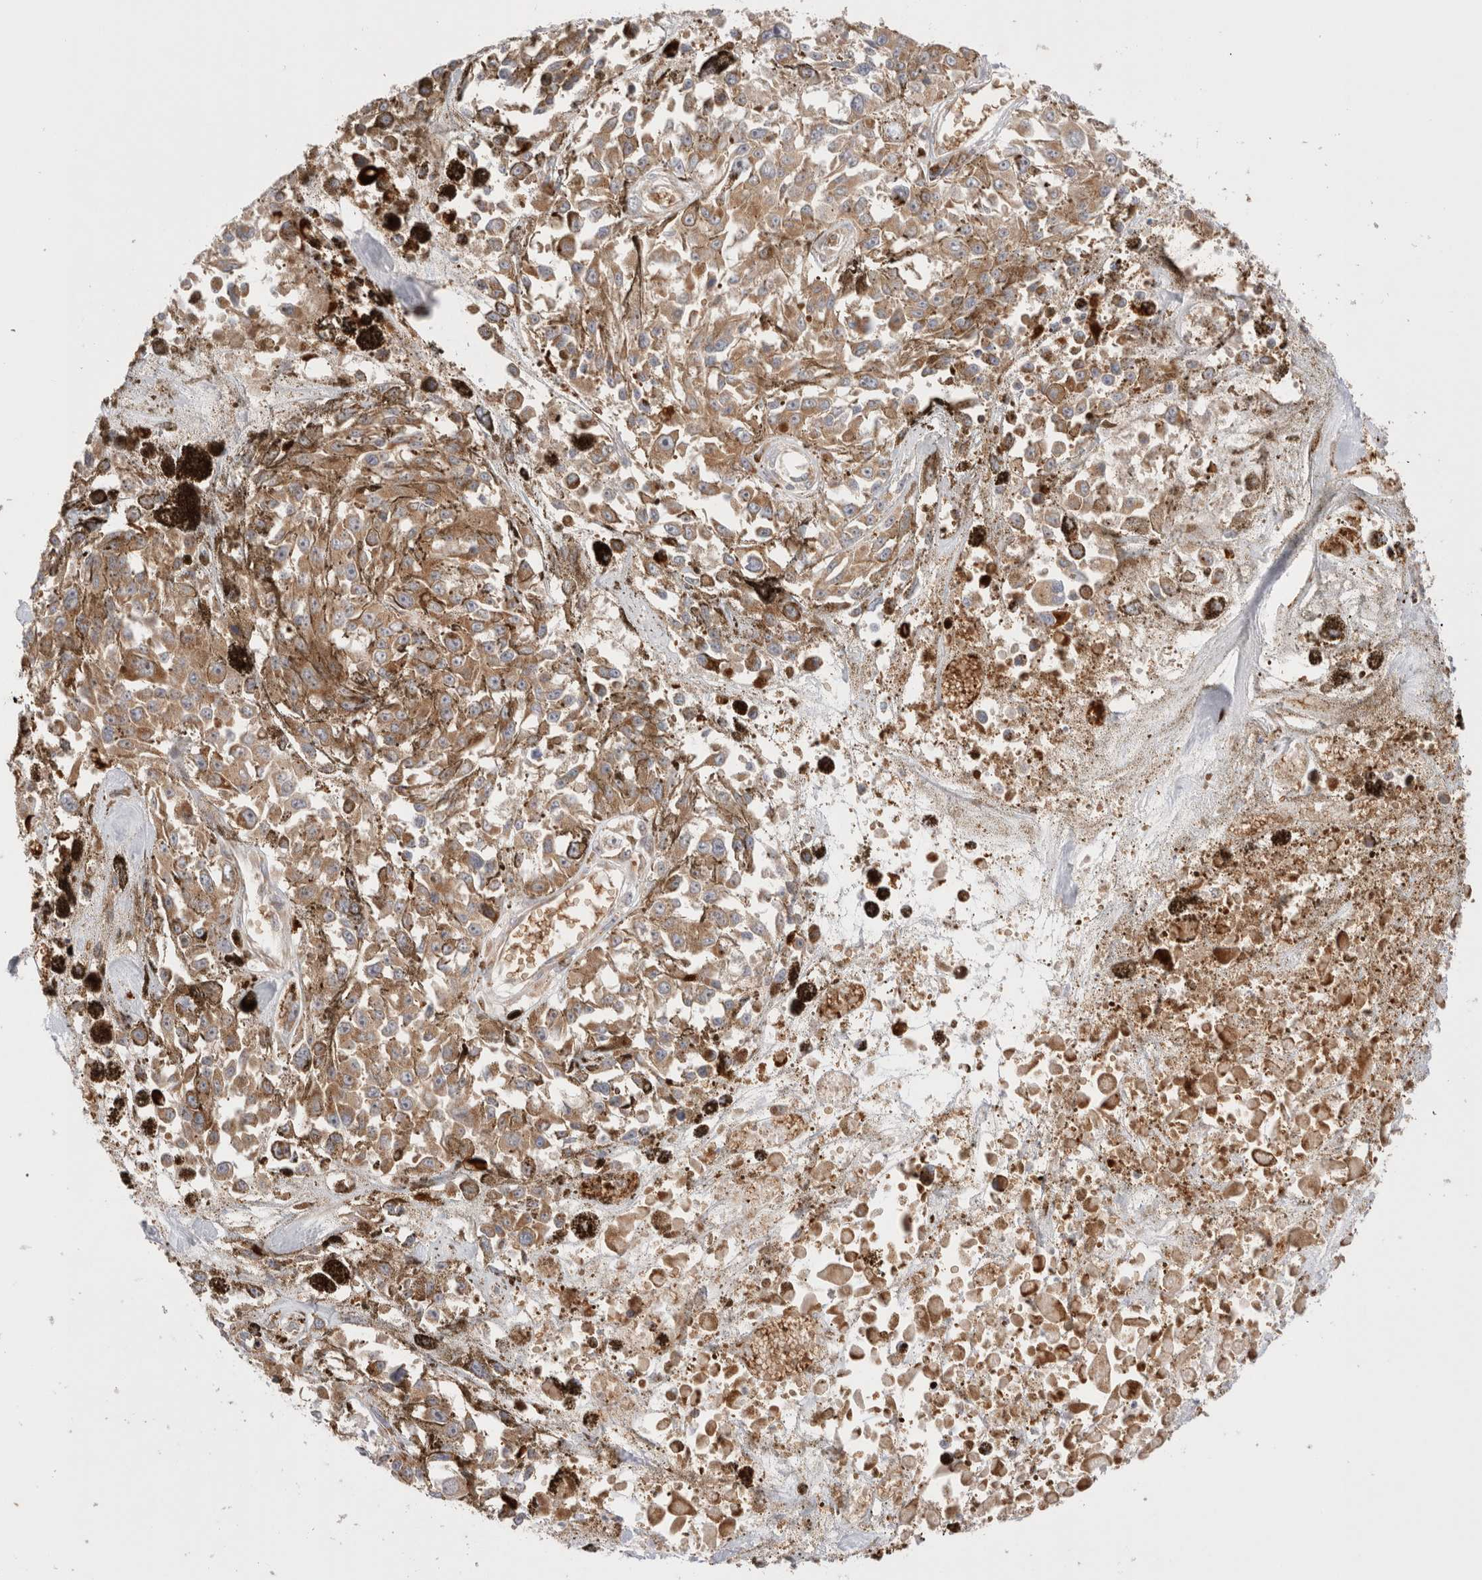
{"staining": {"intensity": "moderate", "quantity": ">75%", "location": "cytoplasmic/membranous"}, "tissue": "melanoma", "cell_type": "Tumor cells", "image_type": "cancer", "snomed": [{"axis": "morphology", "description": "Malignant melanoma, Metastatic site"}, {"axis": "topography", "description": "Lymph node"}], "caption": "An IHC histopathology image of neoplastic tissue is shown. Protein staining in brown highlights moderate cytoplasmic/membranous positivity in melanoma within tumor cells.", "gene": "UTS2B", "patient": {"sex": "male", "age": 59}}